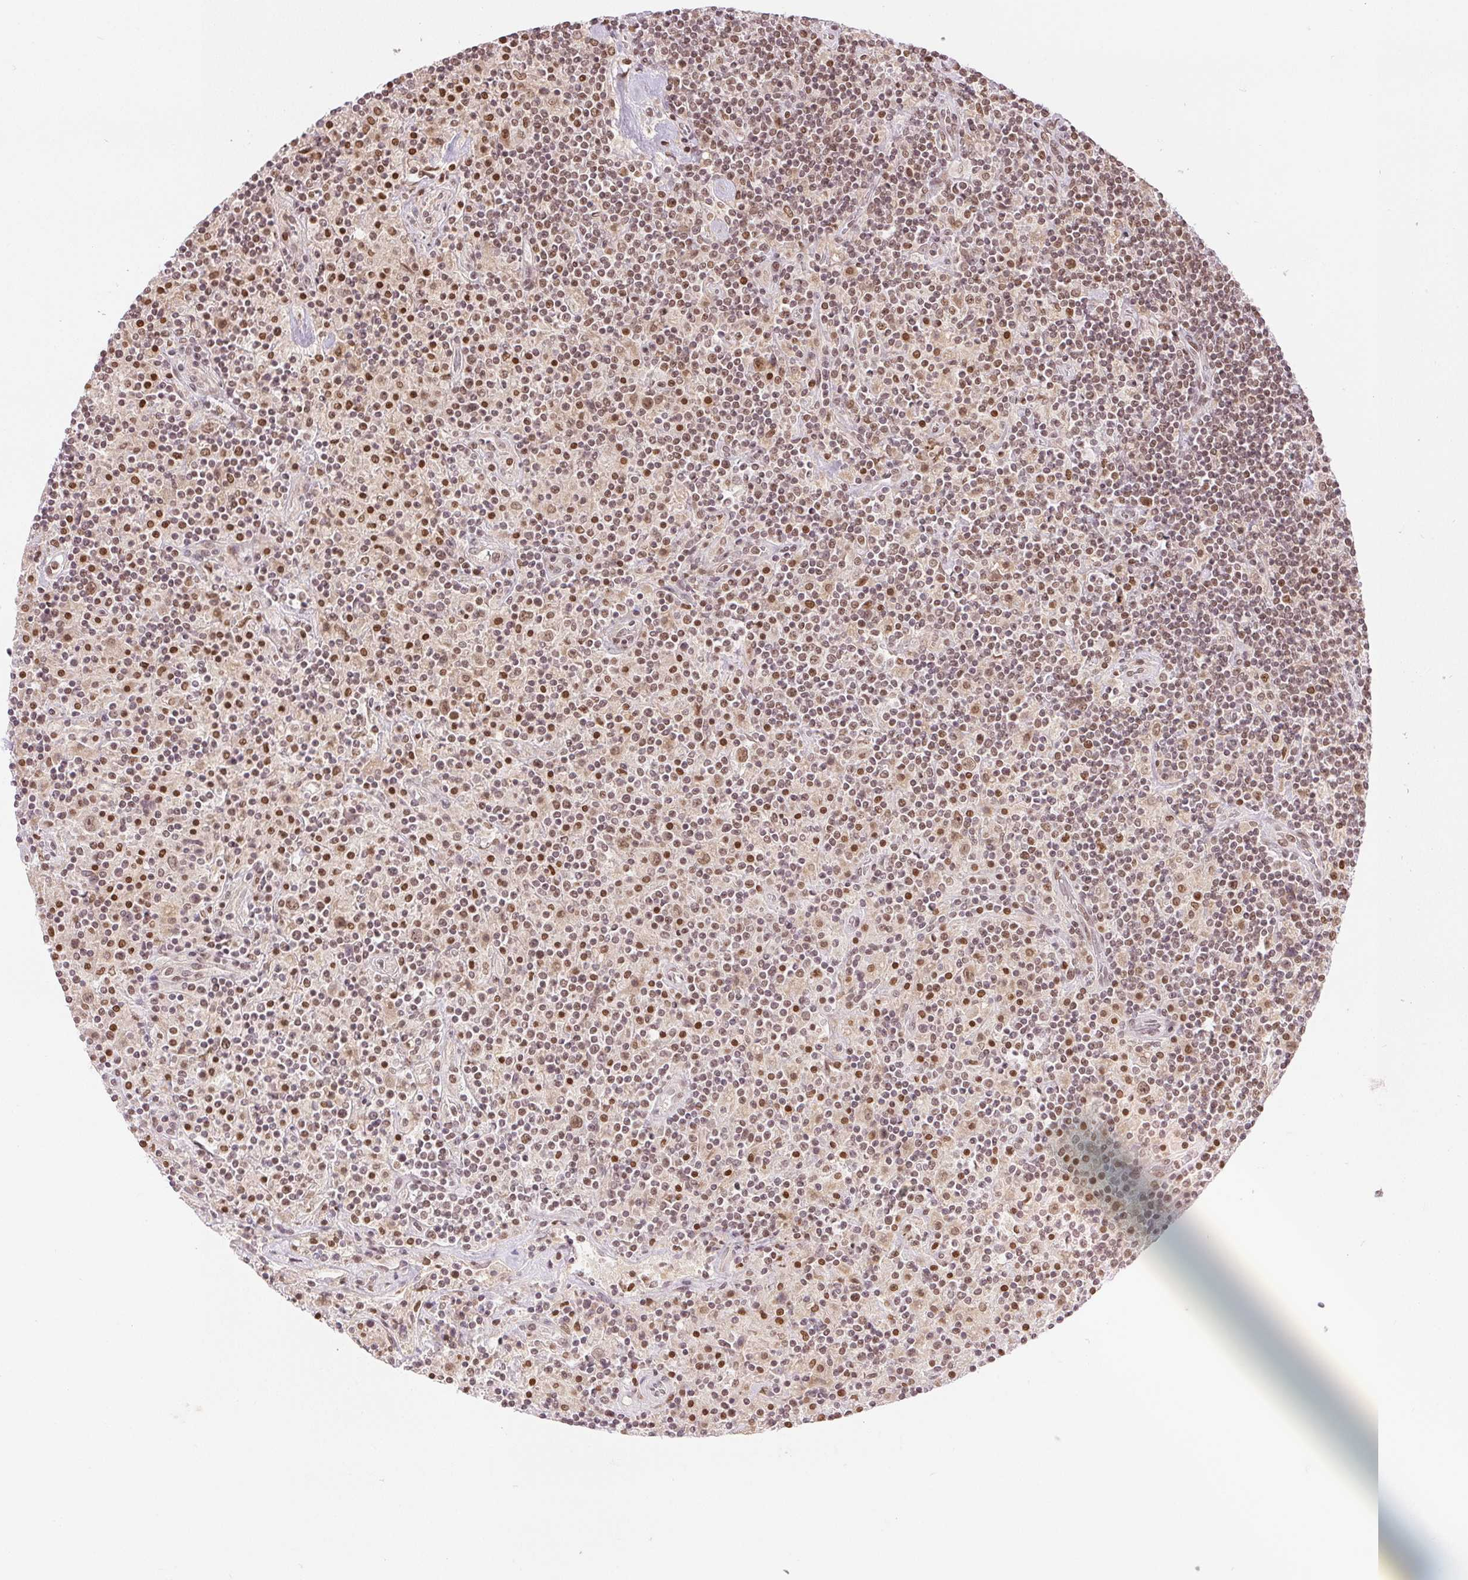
{"staining": {"intensity": "moderate", "quantity": ">75%", "location": "nuclear"}, "tissue": "lymphoma", "cell_type": "Tumor cells", "image_type": "cancer", "snomed": [{"axis": "morphology", "description": "Hodgkin's disease, NOS"}, {"axis": "topography", "description": "Lymph node"}], "caption": "High-power microscopy captured an immunohistochemistry (IHC) histopathology image of lymphoma, revealing moderate nuclear staining in about >75% of tumor cells.", "gene": "DEK", "patient": {"sex": "male", "age": 70}}